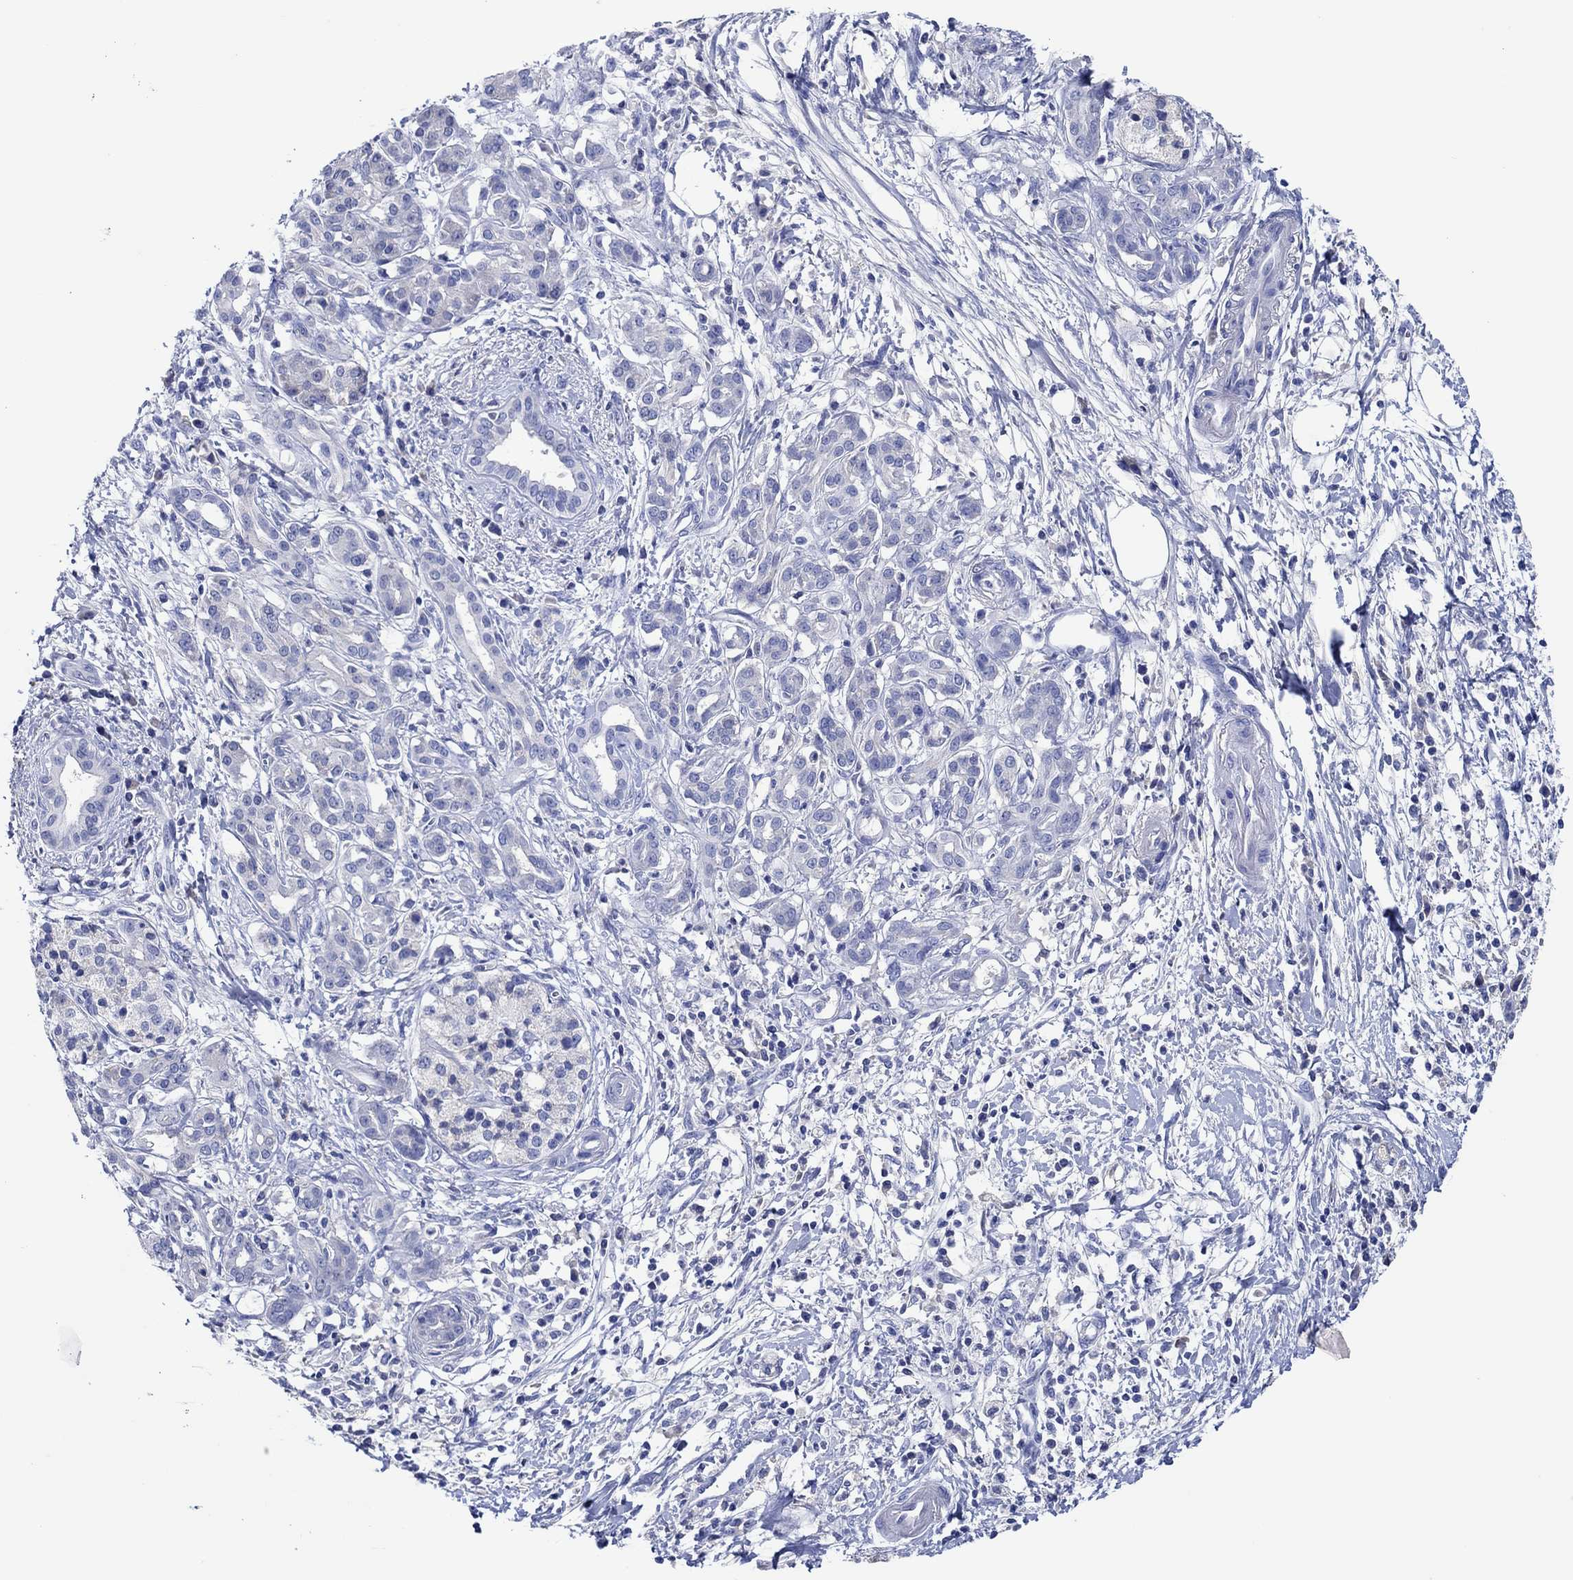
{"staining": {"intensity": "negative", "quantity": "none", "location": "none"}, "tissue": "pancreatic cancer", "cell_type": "Tumor cells", "image_type": "cancer", "snomed": [{"axis": "morphology", "description": "Adenocarcinoma, NOS"}, {"axis": "topography", "description": "Pancreas"}], "caption": "Pancreatic cancer stained for a protein using immunohistochemistry (IHC) shows no expression tumor cells.", "gene": "CPNE6", "patient": {"sex": "male", "age": 72}}